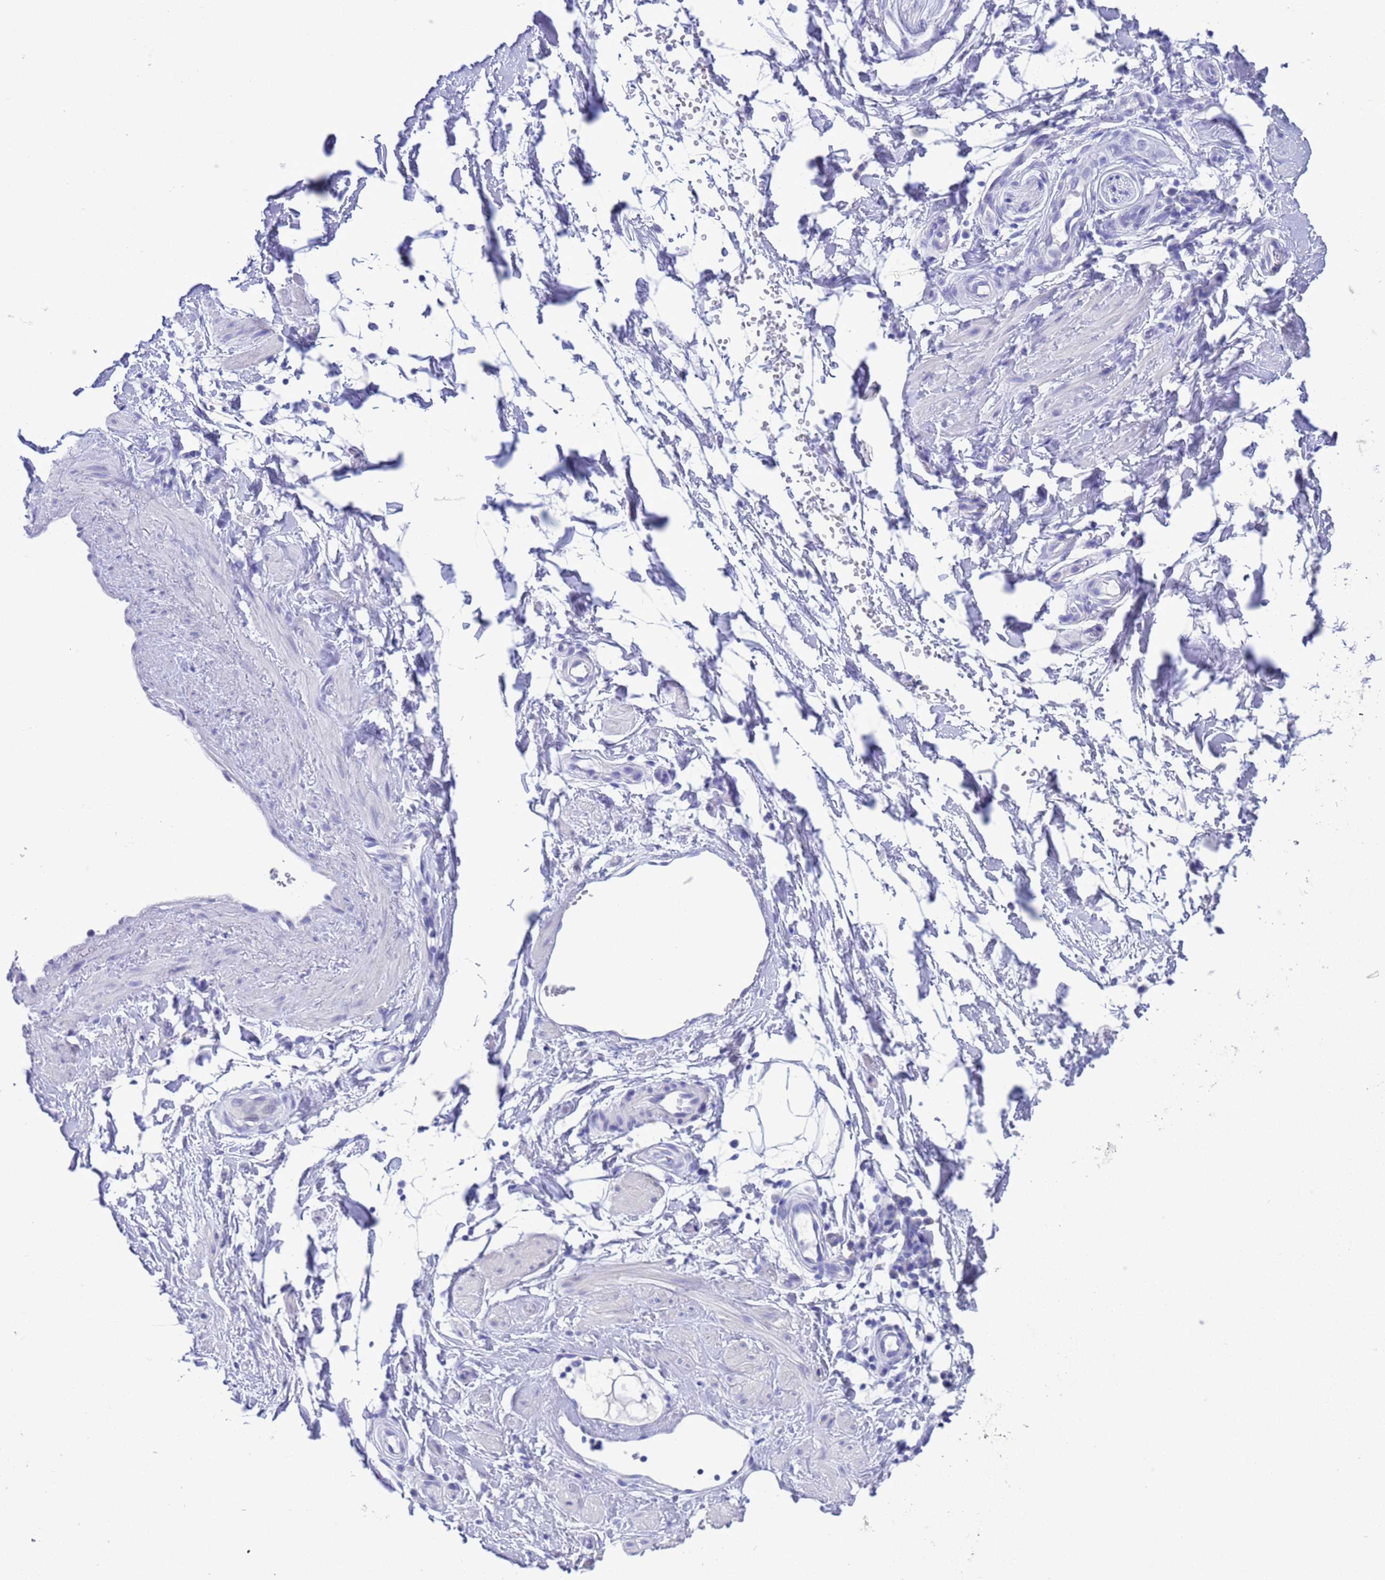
{"staining": {"intensity": "negative", "quantity": "none", "location": "none"}, "tissue": "adipose tissue", "cell_type": "Adipocytes", "image_type": "normal", "snomed": [{"axis": "morphology", "description": "Normal tissue, NOS"}, {"axis": "topography", "description": "Soft tissue"}, {"axis": "topography", "description": "Adipose tissue"}, {"axis": "topography", "description": "Vascular tissue"}, {"axis": "topography", "description": "Peripheral nerve tissue"}], "caption": "There is no significant expression in adipocytes of adipose tissue. (DAB (3,3'-diaminobenzidine) immunohistochemistry, high magnification).", "gene": "GSTM1", "patient": {"sex": "male", "age": 74}}